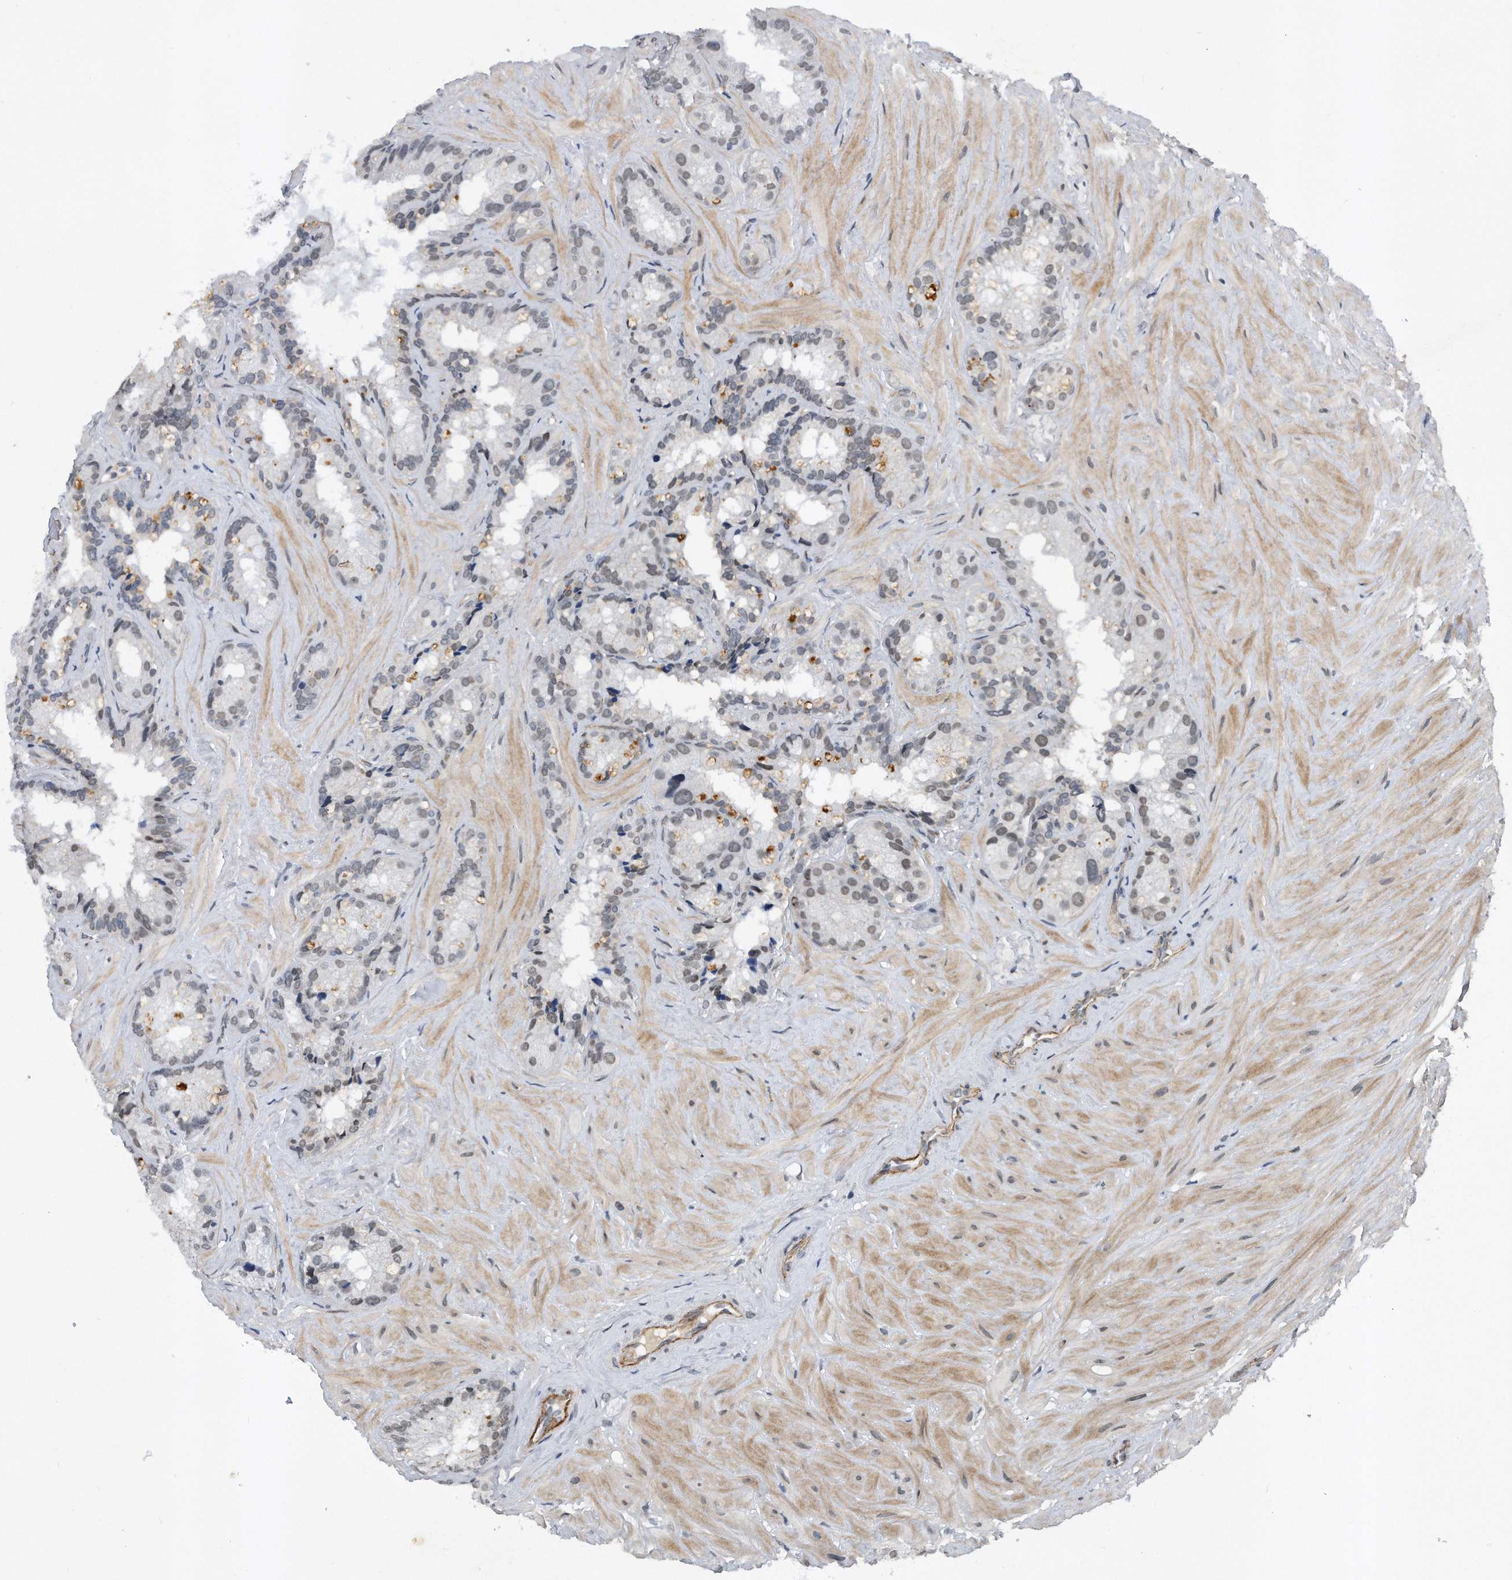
{"staining": {"intensity": "weak", "quantity": "25%-75%", "location": "nuclear"}, "tissue": "seminal vesicle", "cell_type": "Glandular cells", "image_type": "normal", "snomed": [{"axis": "morphology", "description": "Normal tissue, NOS"}, {"axis": "topography", "description": "Prostate"}, {"axis": "topography", "description": "Seminal veicle"}], "caption": "Glandular cells demonstrate low levels of weak nuclear expression in about 25%-75% of cells in unremarkable seminal vesicle.", "gene": "TP53INP1", "patient": {"sex": "male", "age": 68}}